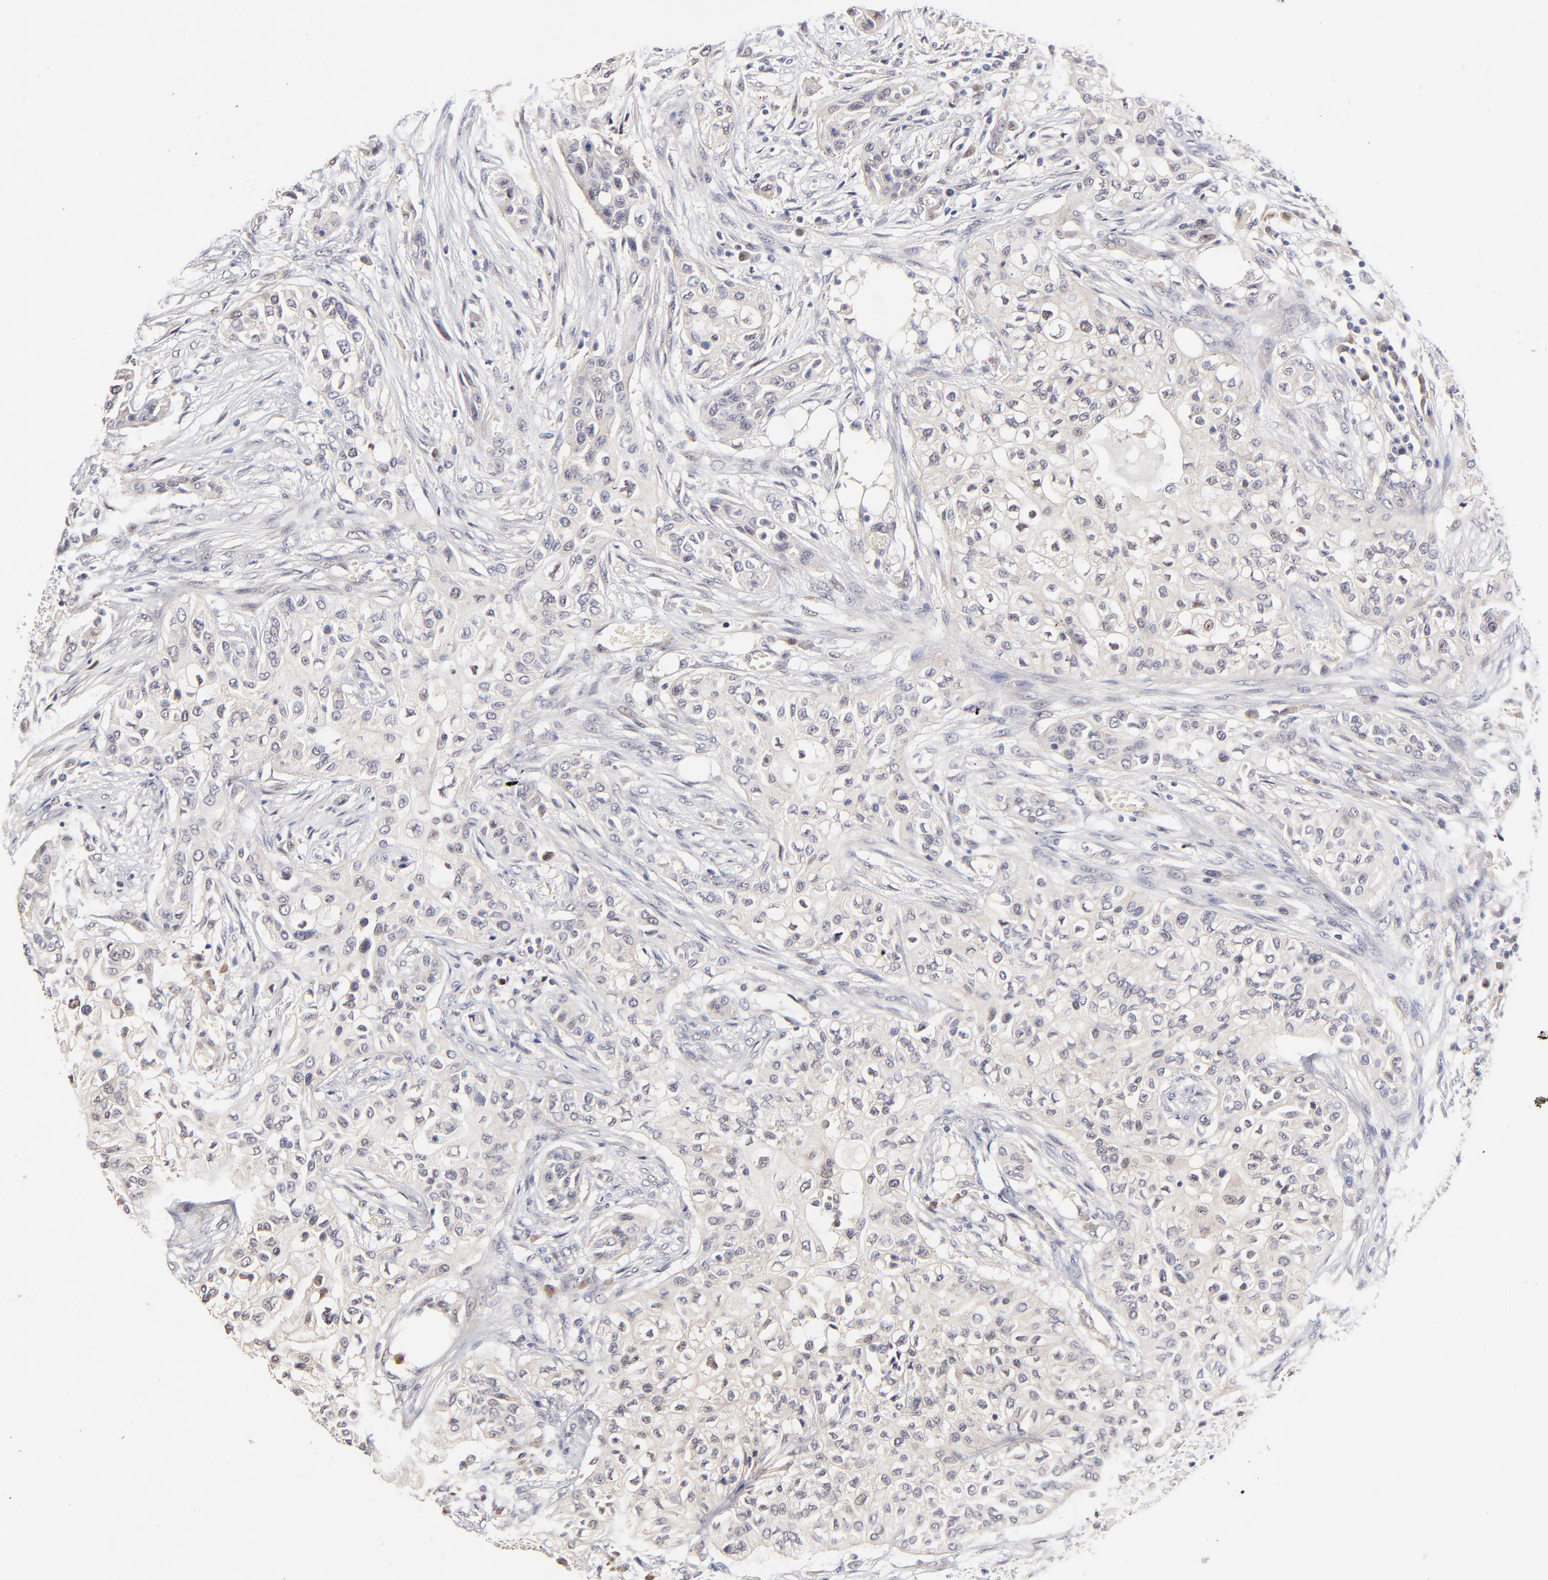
{"staining": {"intensity": "weak", "quantity": ">75%", "location": "cytoplasmic/membranous"}, "tissue": "urothelial cancer", "cell_type": "Tumor cells", "image_type": "cancer", "snomed": [{"axis": "morphology", "description": "Urothelial carcinoma, High grade"}, {"axis": "topography", "description": "Urinary bladder"}], "caption": "Weak cytoplasmic/membranous staining for a protein is identified in approximately >75% of tumor cells of urothelial cancer using immunohistochemistry (IHC).", "gene": "ZNF10", "patient": {"sex": "male", "age": 74}}